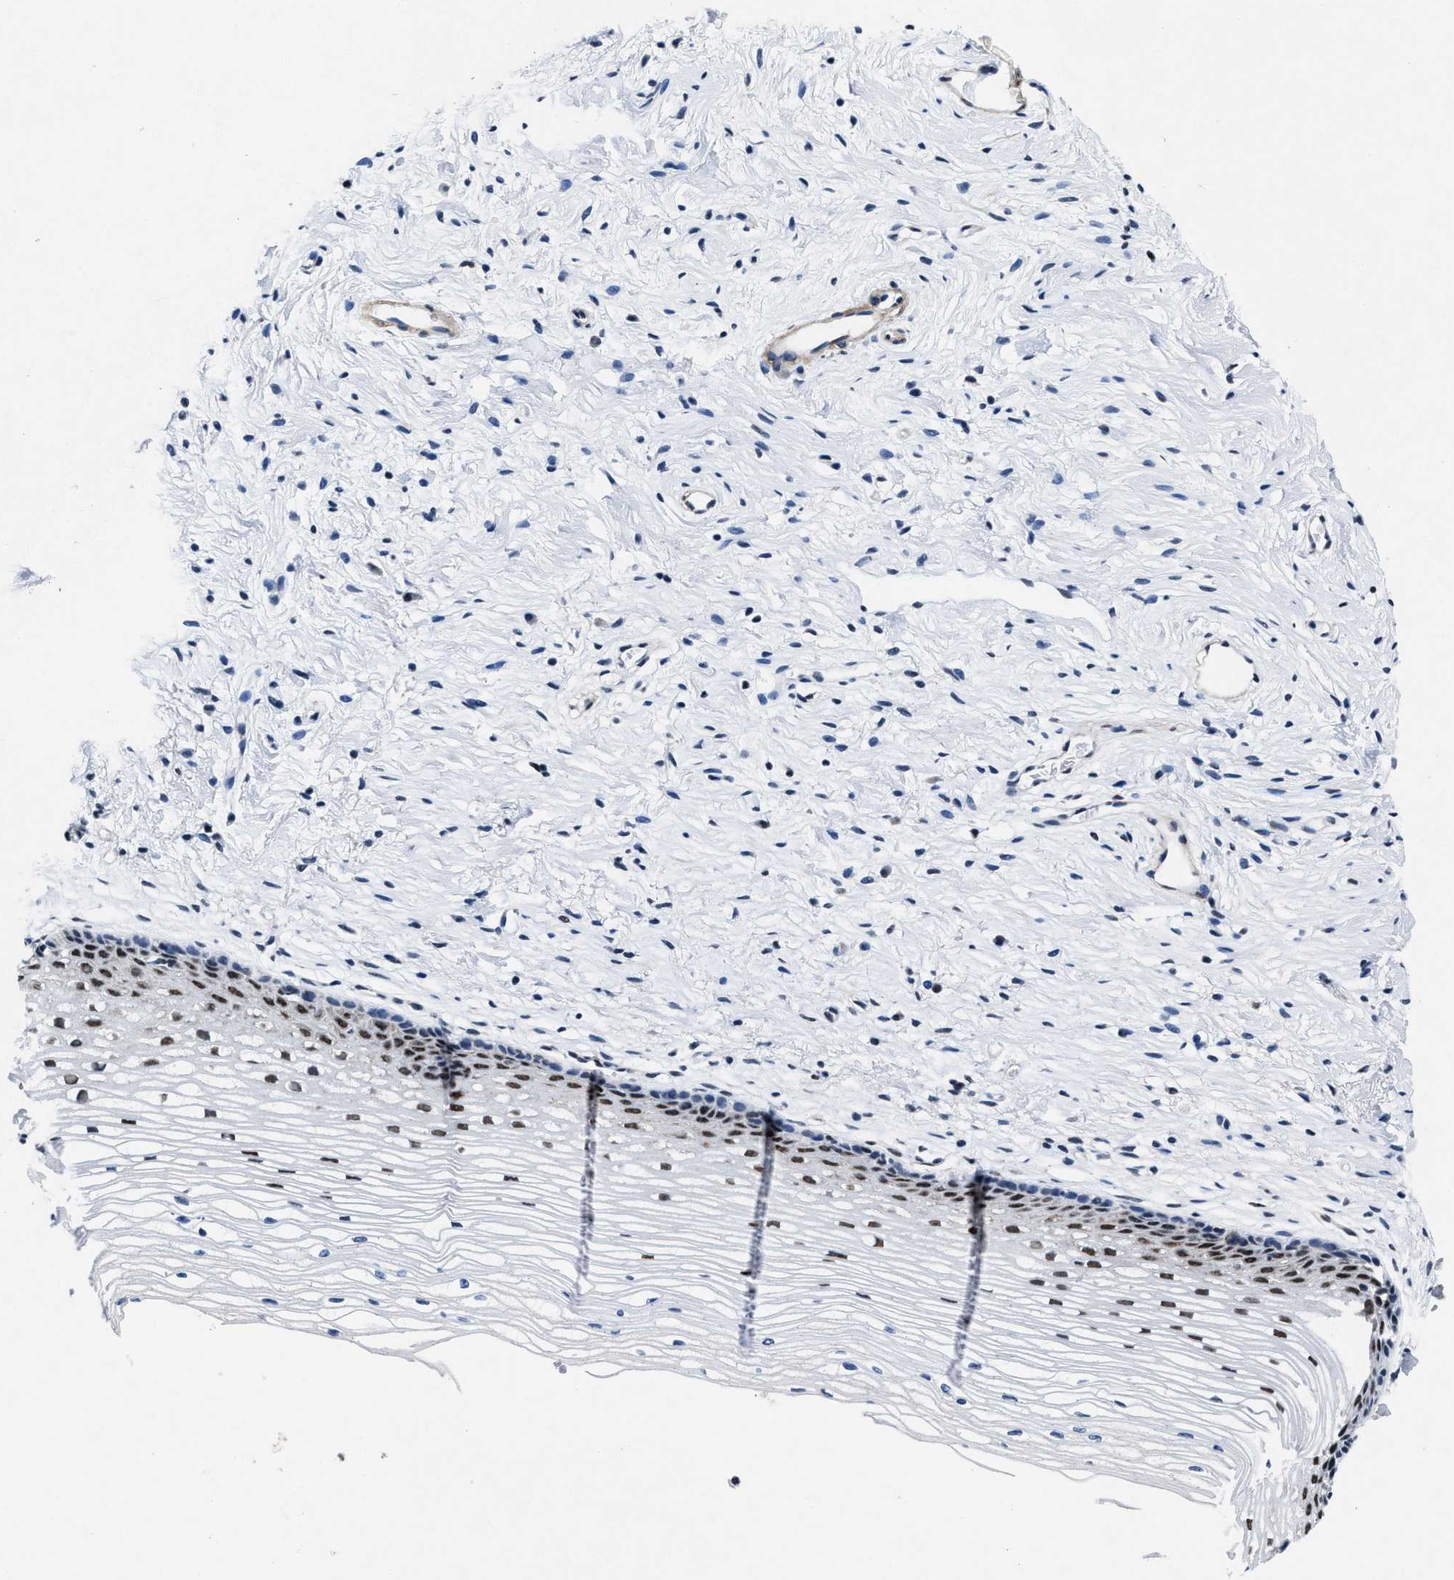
{"staining": {"intensity": "negative", "quantity": "none", "location": "none"}, "tissue": "cervix", "cell_type": "Glandular cells", "image_type": "normal", "snomed": [{"axis": "morphology", "description": "Normal tissue, NOS"}, {"axis": "topography", "description": "Cervix"}], "caption": "An IHC micrograph of benign cervix is shown. There is no staining in glandular cells of cervix.", "gene": "ID3", "patient": {"sex": "female", "age": 77}}